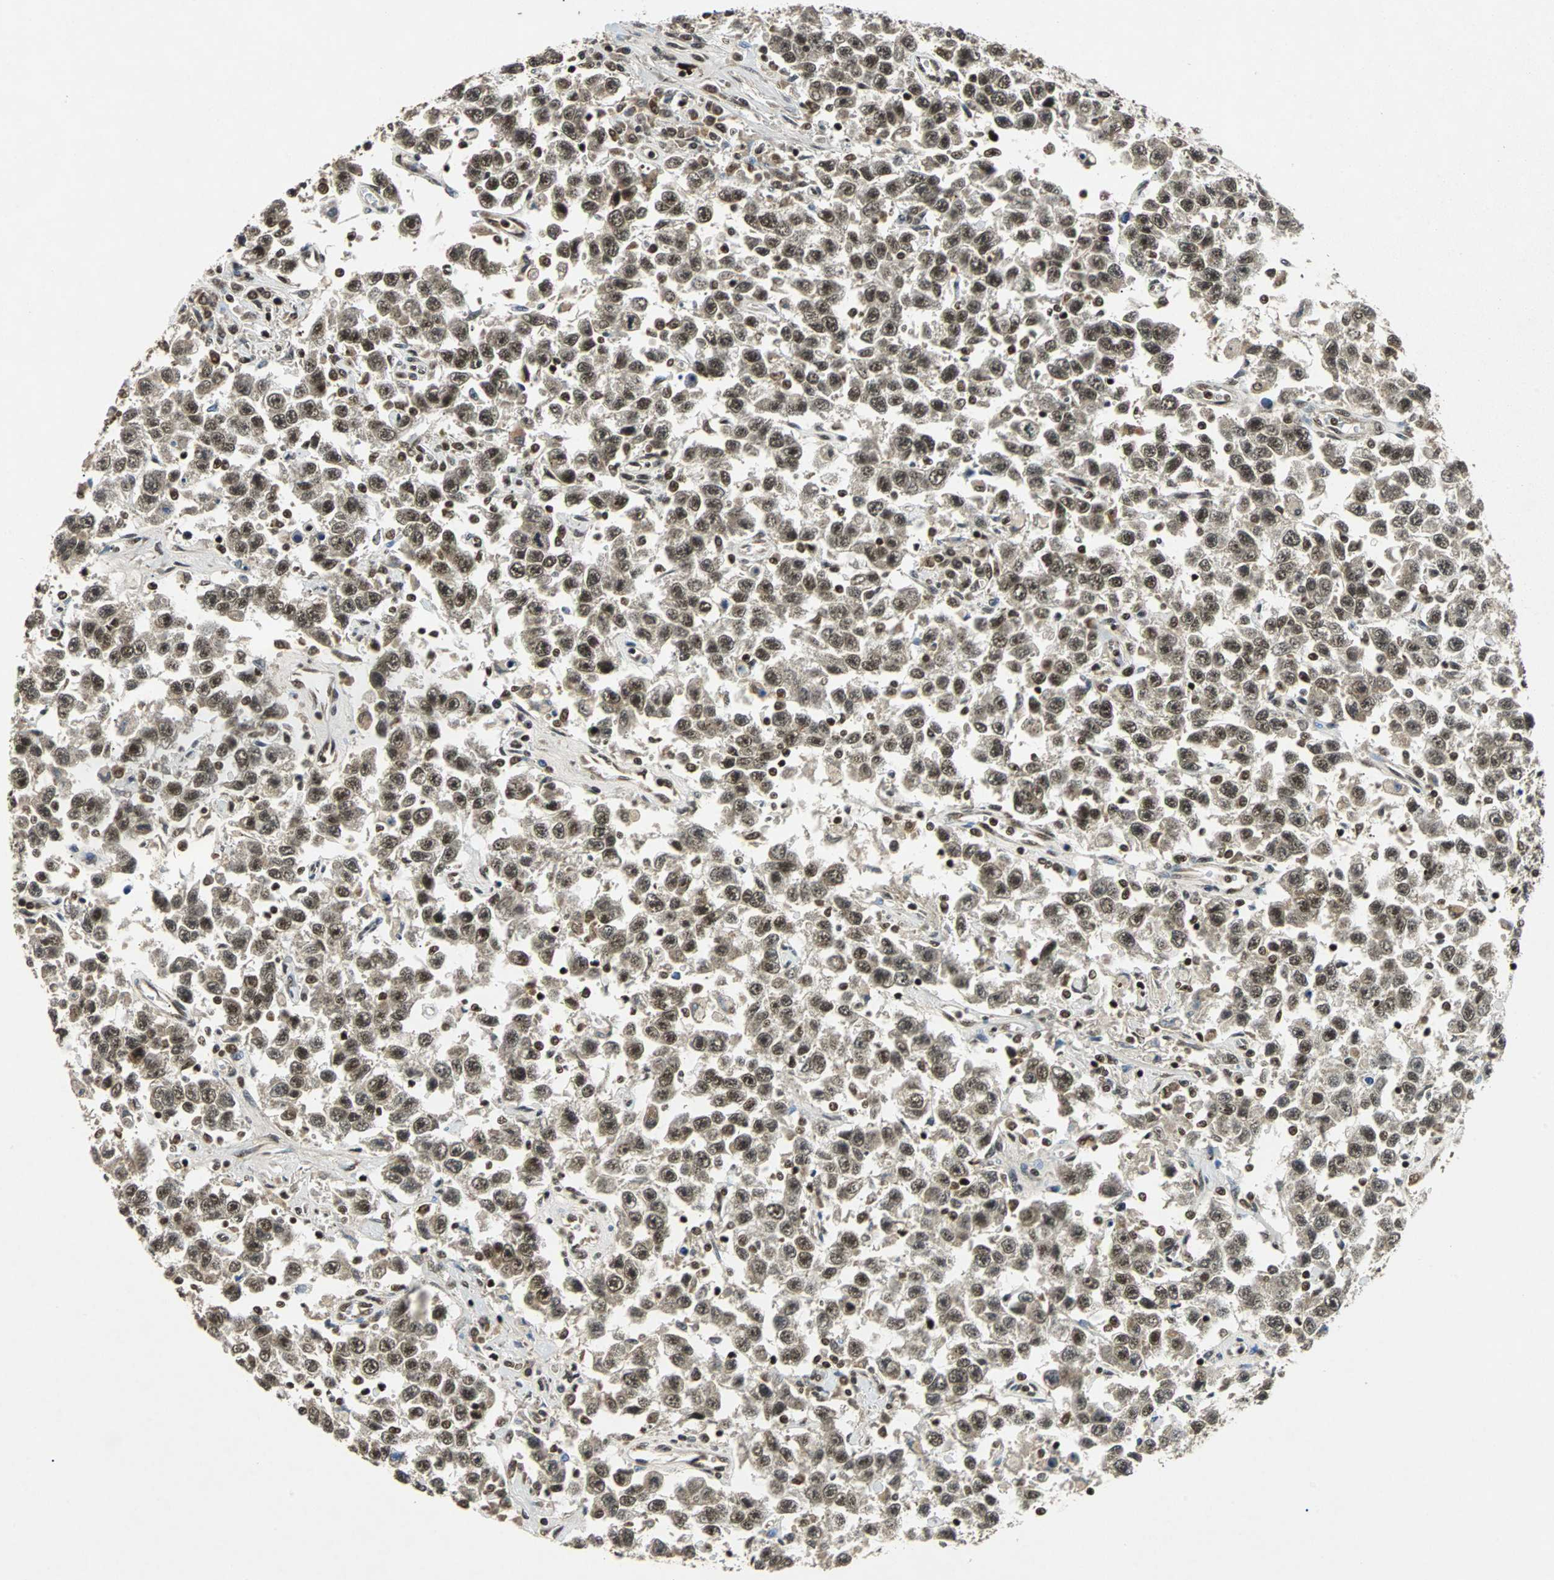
{"staining": {"intensity": "moderate", "quantity": ">75%", "location": "nuclear"}, "tissue": "testis cancer", "cell_type": "Tumor cells", "image_type": "cancer", "snomed": [{"axis": "morphology", "description": "Seminoma, NOS"}, {"axis": "topography", "description": "Testis"}], "caption": "An immunohistochemistry (IHC) micrograph of tumor tissue is shown. Protein staining in brown labels moderate nuclear positivity in testis cancer within tumor cells.", "gene": "TAF5", "patient": {"sex": "male", "age": 41}}